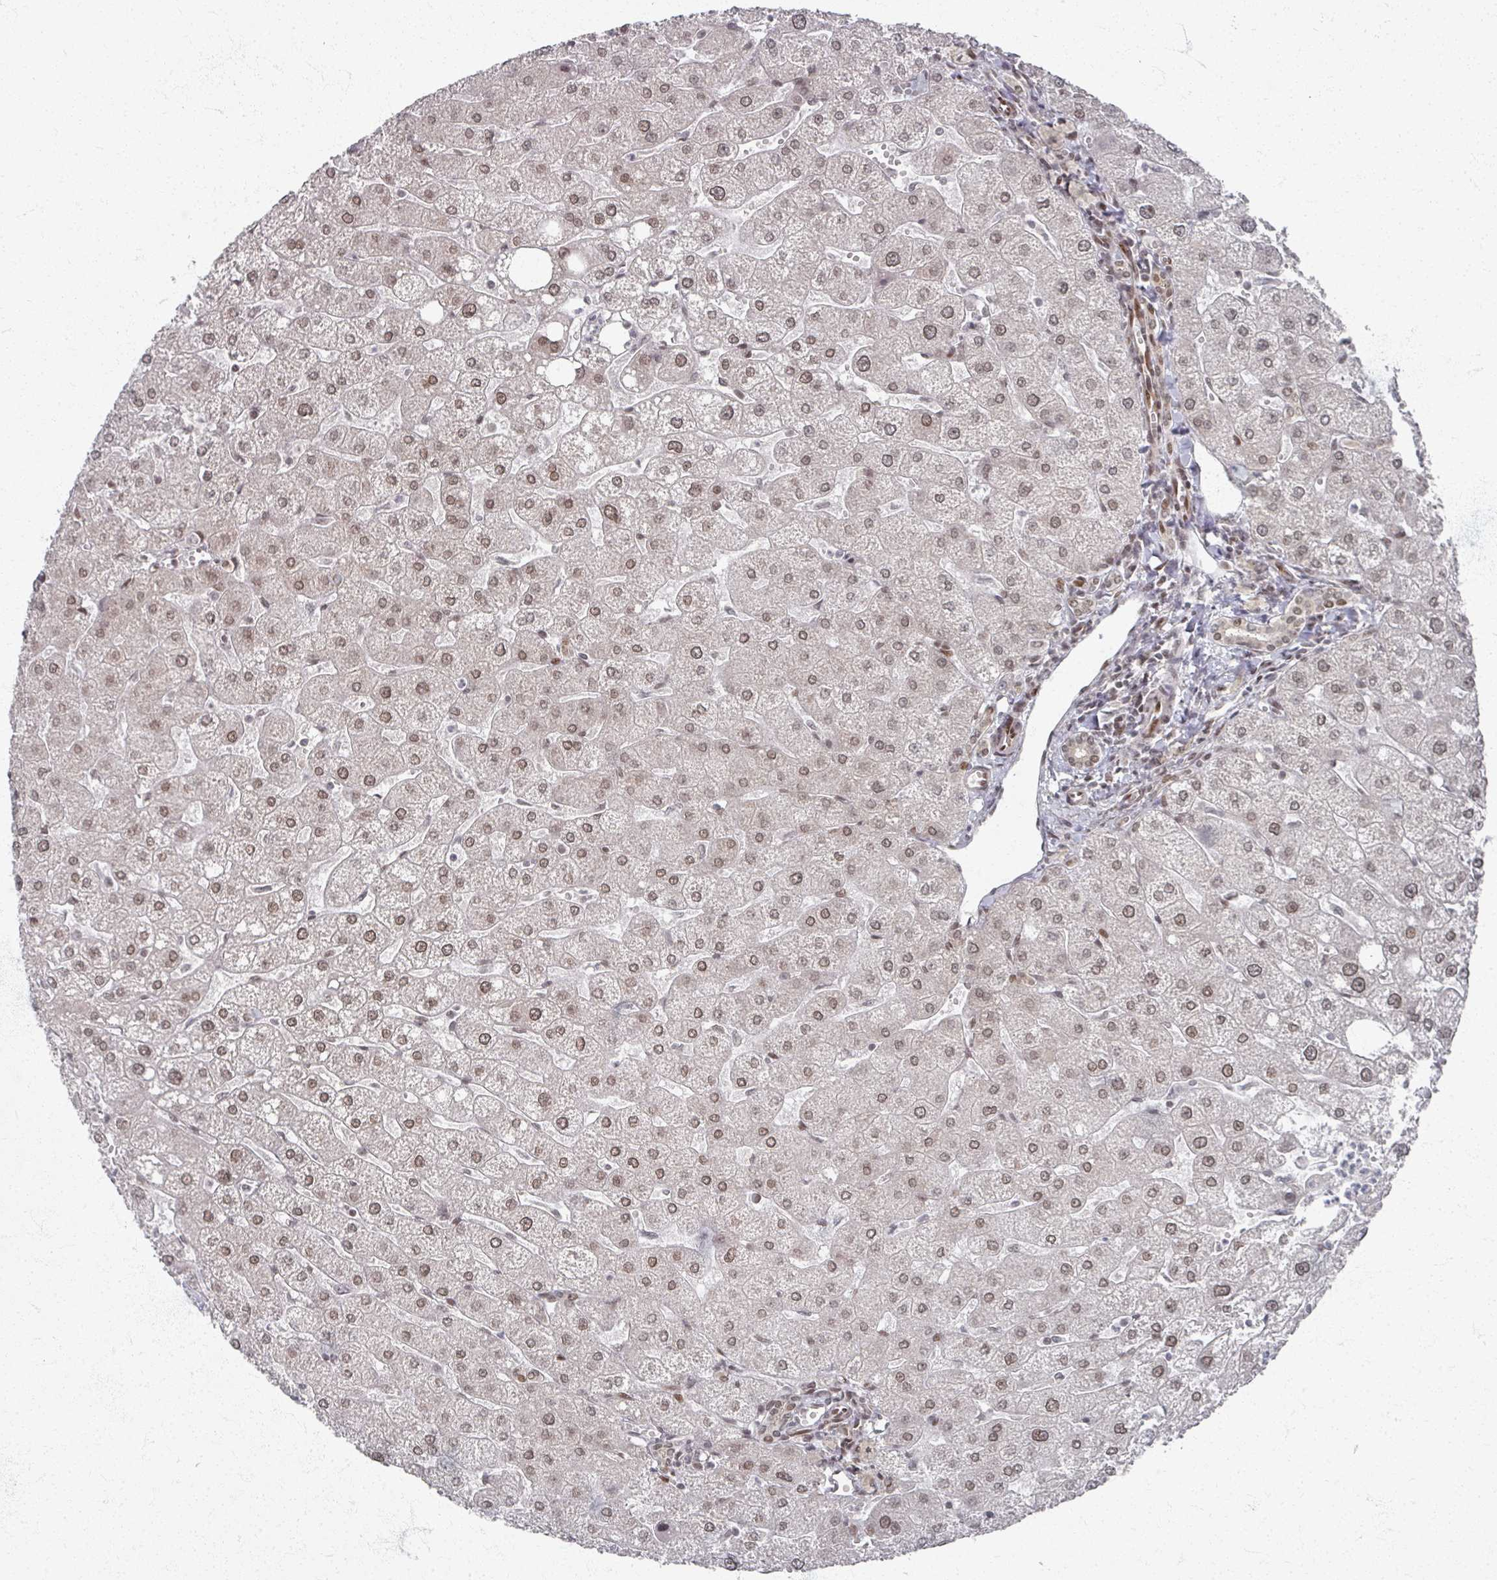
{"staining": {"intensity": "moderate", "quantity": ">75%", "location": "nuclear"}, "tissue": "liver", "cell_type": "Cholangiocytes", "image_type": "normal", "snomed": [{"axis": "morphology", "description": "Normal tissue, NOS"}, {"axis": "topography", "description": "Liver"}], "caption": "IHC of unremarkable human liver exhibits medium levels of moderate nuclear staining in approximately >75% of cholangiocytes. (brown staining indicates protein expression, while blue staining denotes nuclei).", "gene": "PSKH1", "patient": {"sex": "male", "age": 67}}